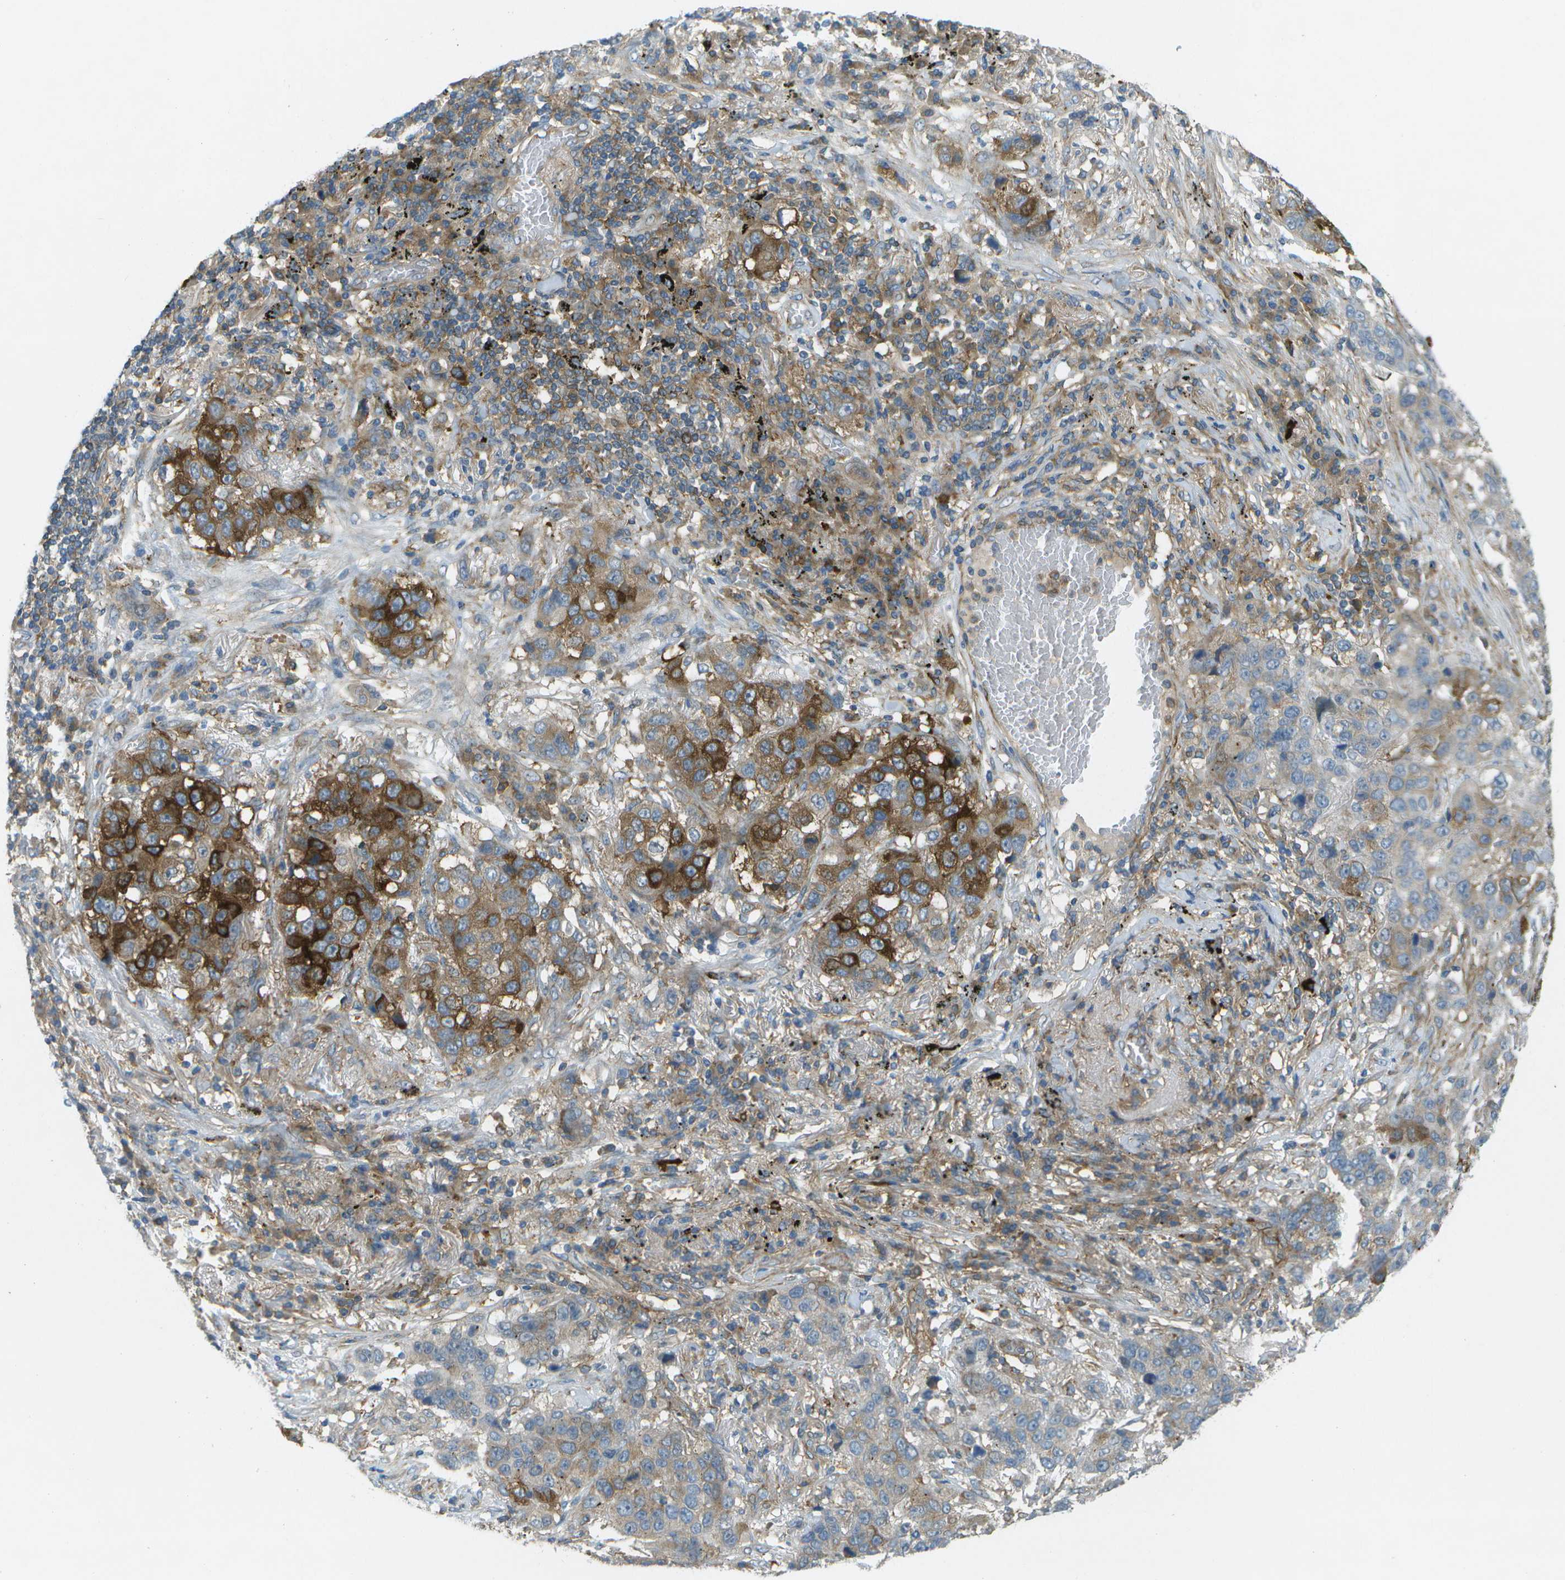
{"staining": {"intensity": "strong", "quantity": "<25%", "location": "cytoplasmic/membranous"}, "tissue": "lung cancer", "cell_type": "Tumor cells", "image_type": "cancer", "snomed": [{"axis": "morphology", "description": "Squamous cell carcinoma, NOS"}, {"axis": "topography", "description": "Lung"}], "caption": "An image of human lung cancer (squamous cell carcinoma) stained for a protein displays strong cytoplasmic/membranous brown staining in tumor cells. (DAB (3,3'-diaminobenzidine) IHC with brightfield microscopy, high magnification).", "gene": "WNK2", "patient": {"sex": "male", "age": 57}}